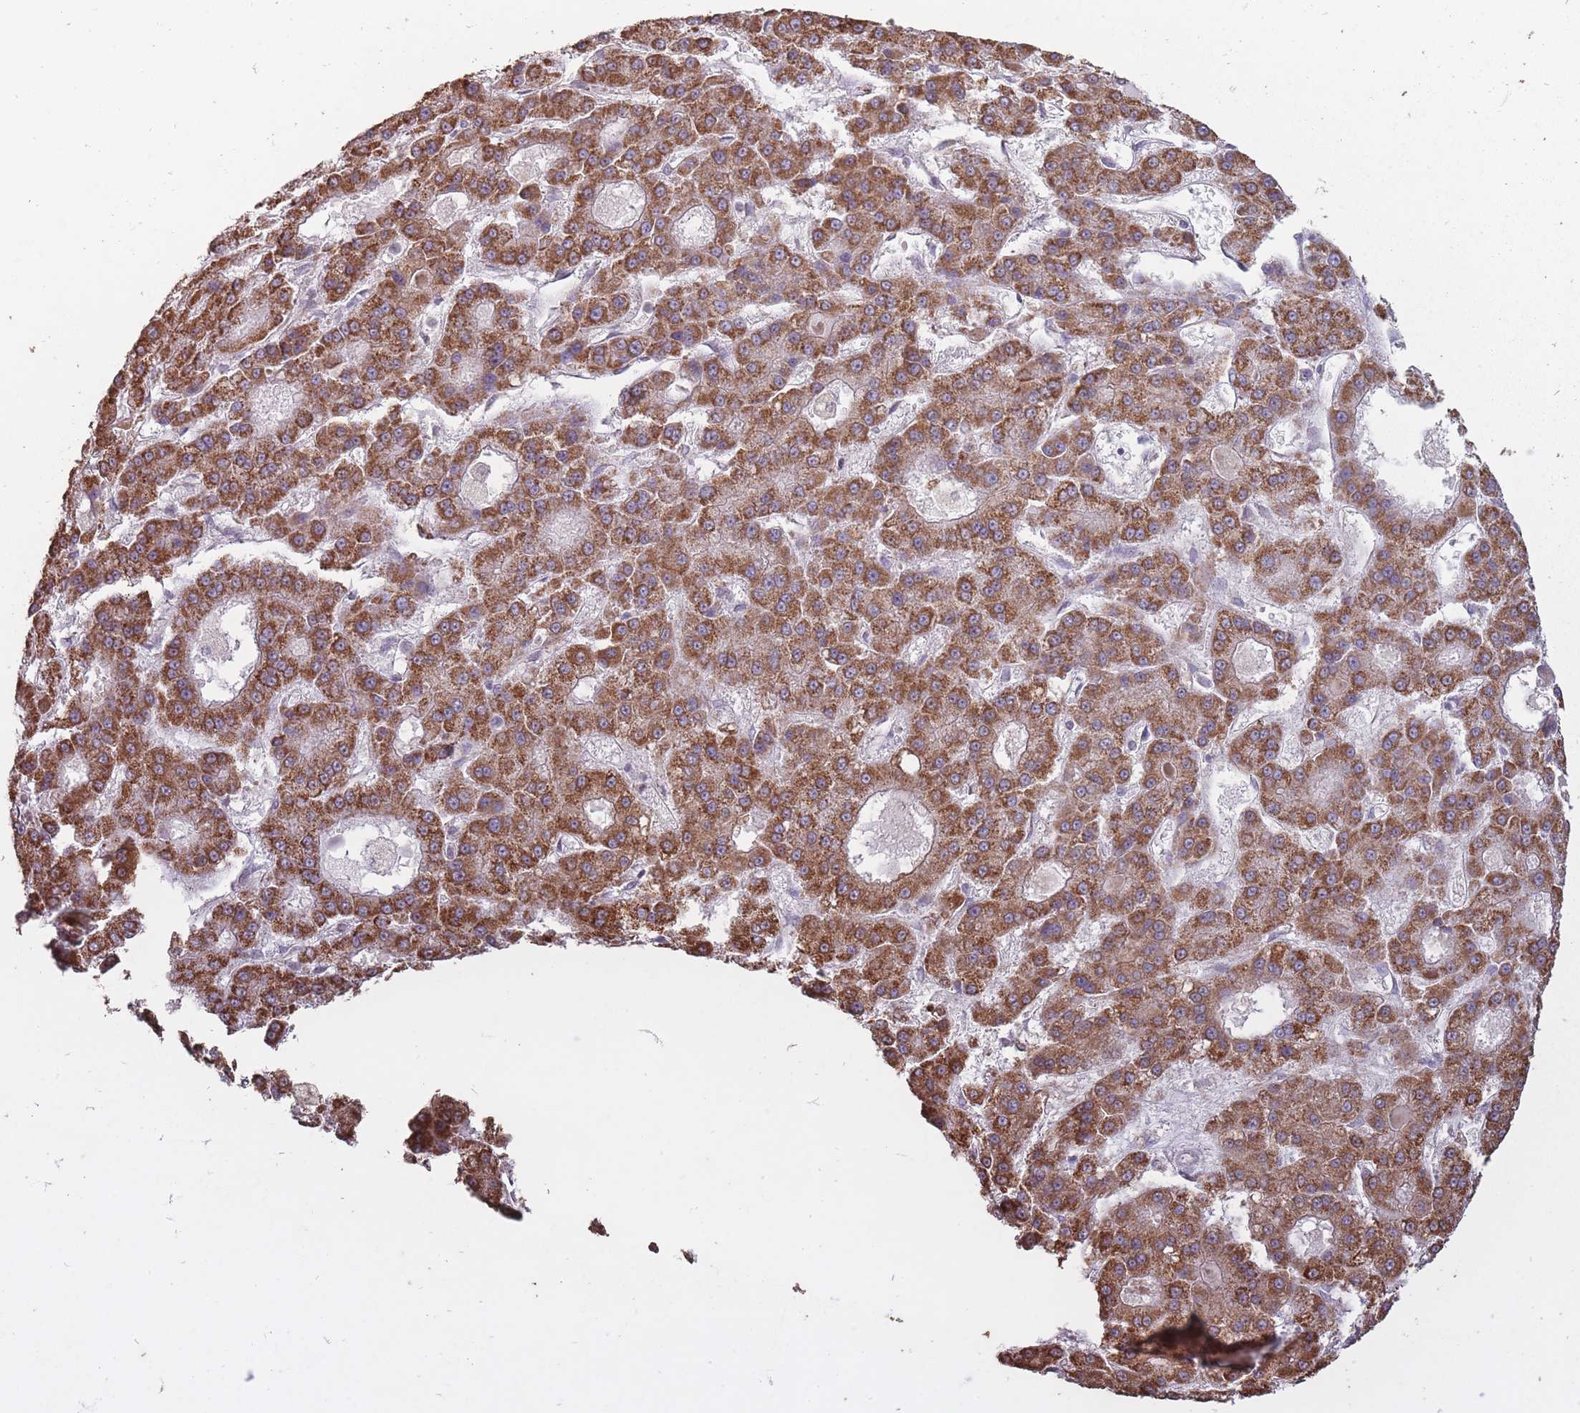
{"staining": {"intensity": "strong", "quantity": ">75%", "location": "cytoplasmic/membranous"}, "tissue": "liver cancer", "cell_type": "Tumor cells", "image_type": "cancer", "snomed": [{"axis": "morphology", "description": "Carcinoma, Hepatocellular, NOS"}, {"axis": "topography", "description": "Liver"}], "caption": "A high-resolution micrograph shows immunohistochemistry (IHC) staining of liver hepatocellular carcinoma, which shows strong cytoplasmic/membranous staining in about >75% of tumor cells. Using DAB (brown) and hematoxylin (blue) stains, captured at high magnification using brightfield microscopy.", "gene": "CNOT8", "patient": {"sex": "male", "age": 70}}